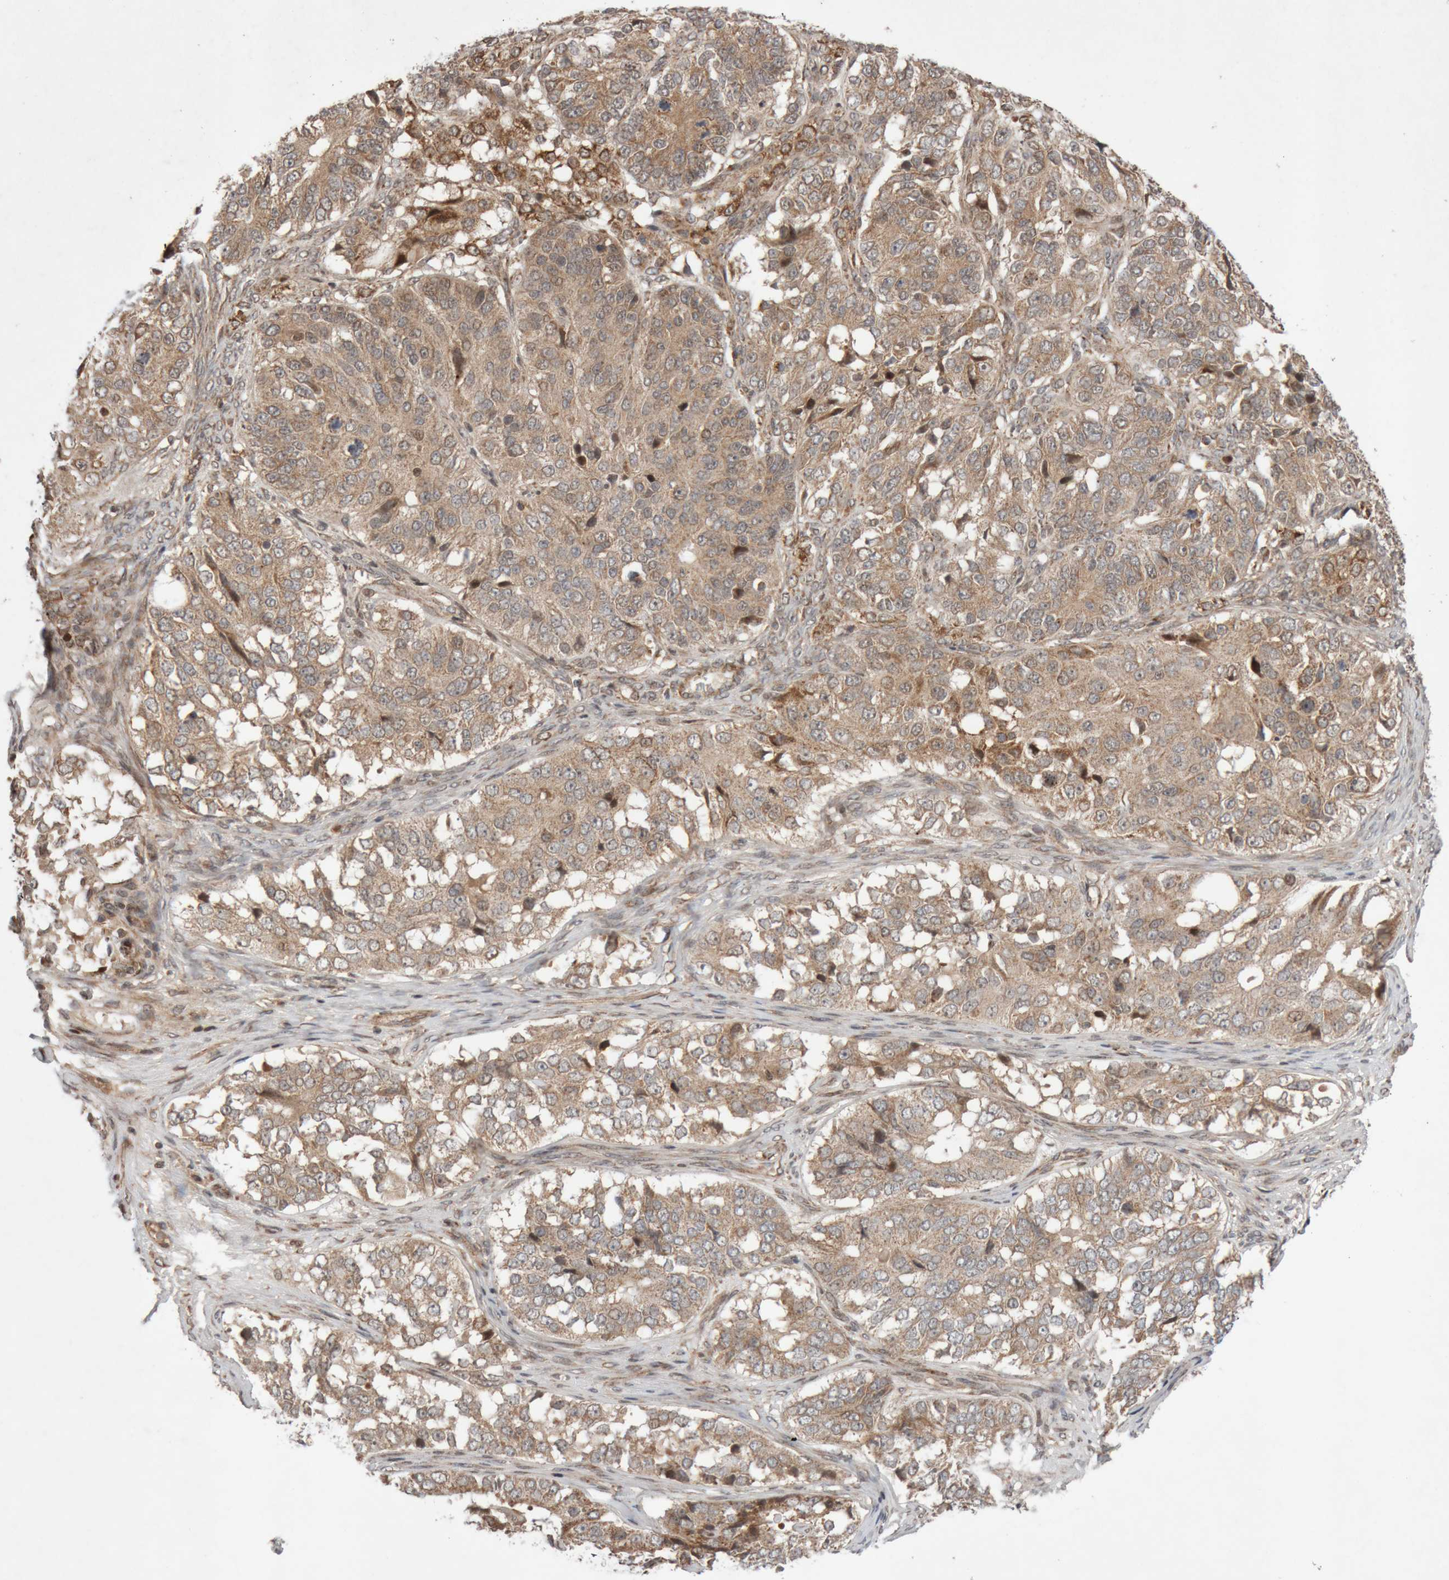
{"staining": {"intensity": "moderate", "quantity": ">75%", "location": "cytoplasmic/membranous"}, "tissue": "ovarian cancer", "cell_type": "Tumor cells", "image_type": "cancer", "snomed": [{"axis": "morphology", "description": "Carcinoma, endometroid"}, {"axis": "topography", "description": "Ovary"}], "caption": "An image of human ovarian cancer (endometroid carcinoma) stained for a protein exhibits moderate cytoplasmic/membranous brown staining in tumor cells. The staining was performed using DAB, with brown indicating positive protein expression. Nuclei are stained blue with hematoxylin.", "gene": "KIF21B", "patient": {"sex": "female", "age": 51}}